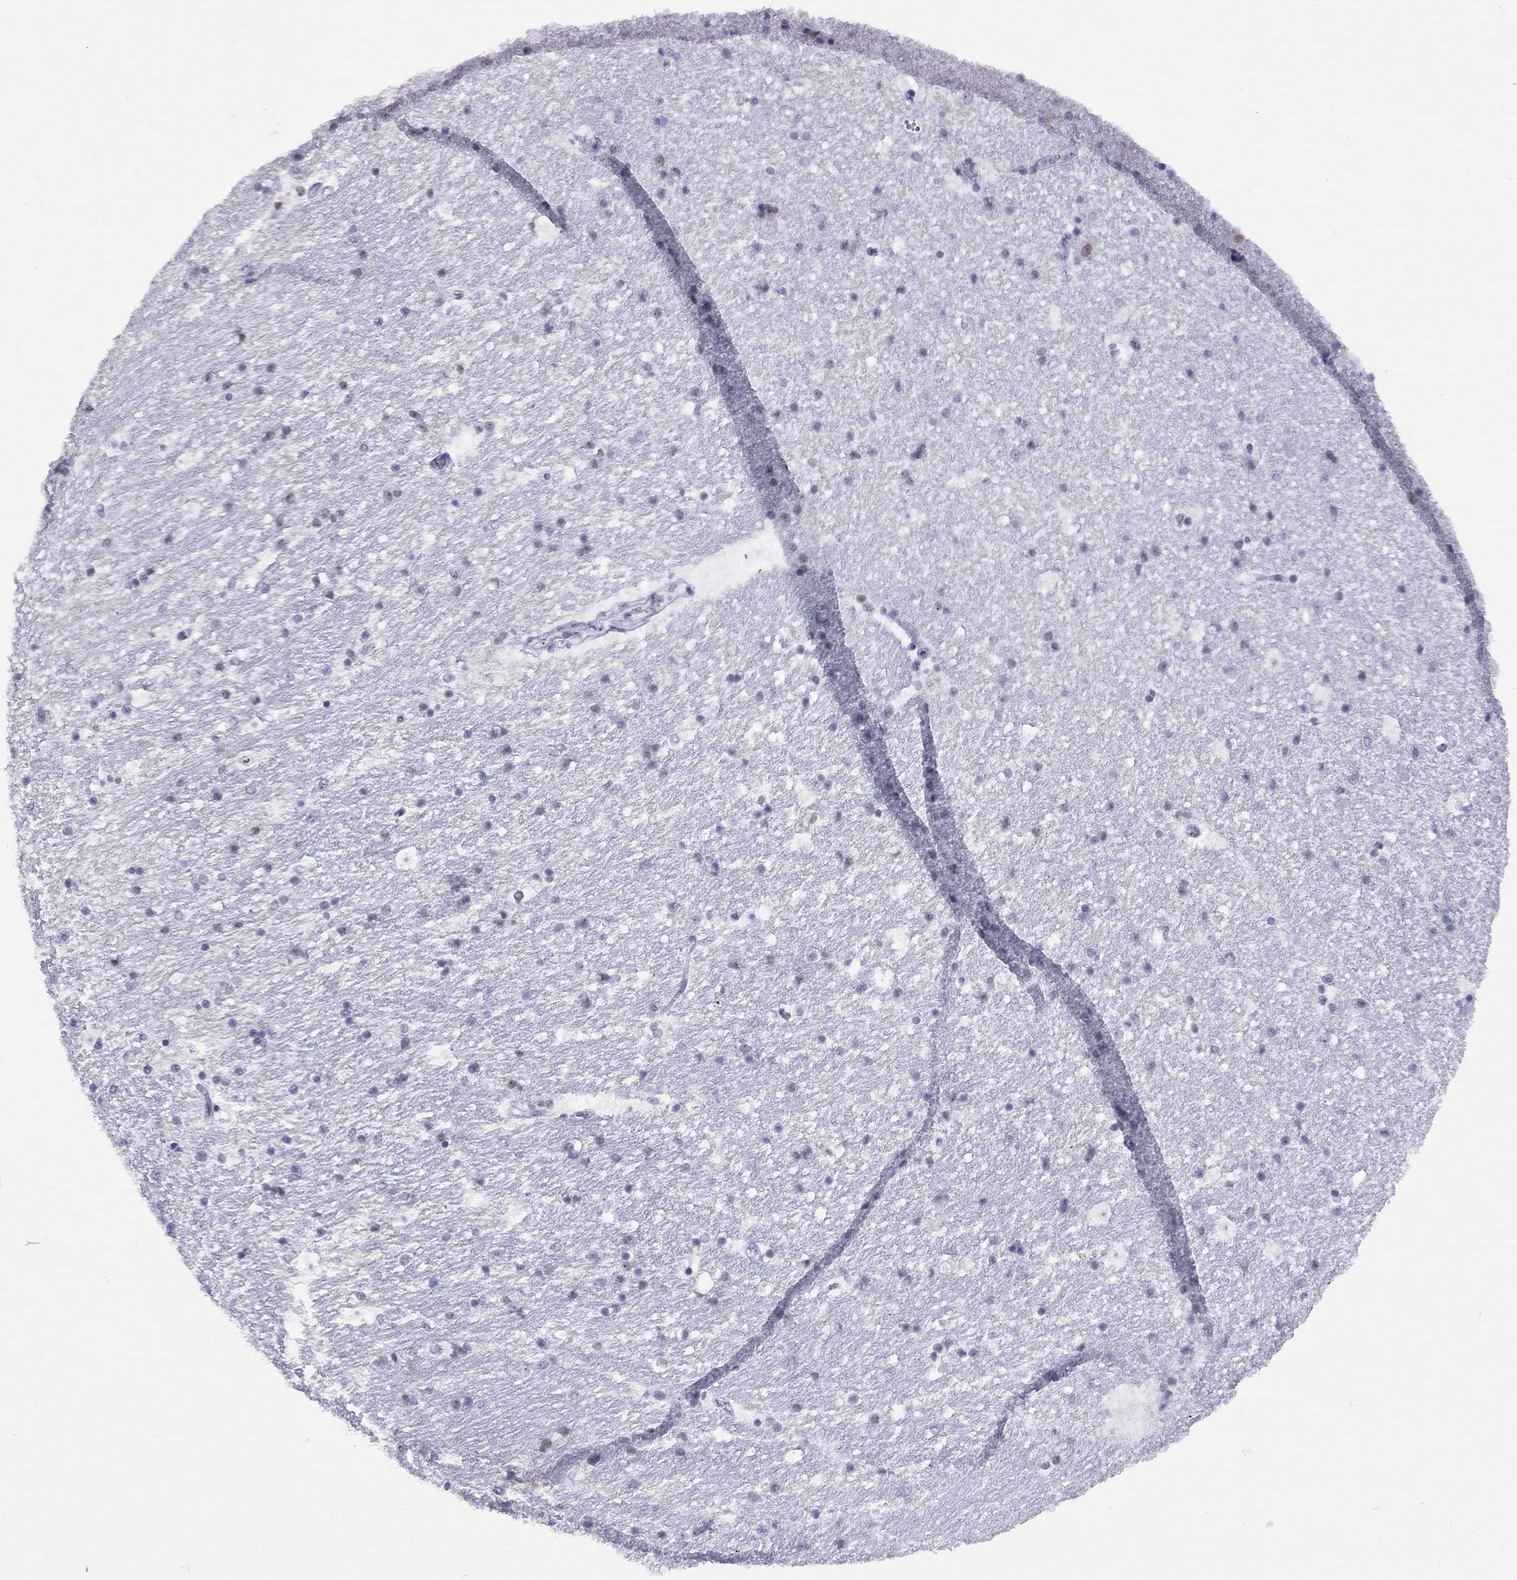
{"staining": {"intensity": "negative", "quantity": "none", "location": "none"}, "tissue": "hippocampus", "cell_type": "Glial cells", "image_type": "normal", "snomed": [{"axis": "morphology", "description": "Normal tissue, NOS"}, {"axis": "topography", "description": "Hippocampus"}], "caption": "An immunohistochemistry histopathology image of benign hippocampus is shown. There is no staining in glial cells of hippocampus.", "gene": "LYAR", "patient": {"sex": "male", "age": 51}}